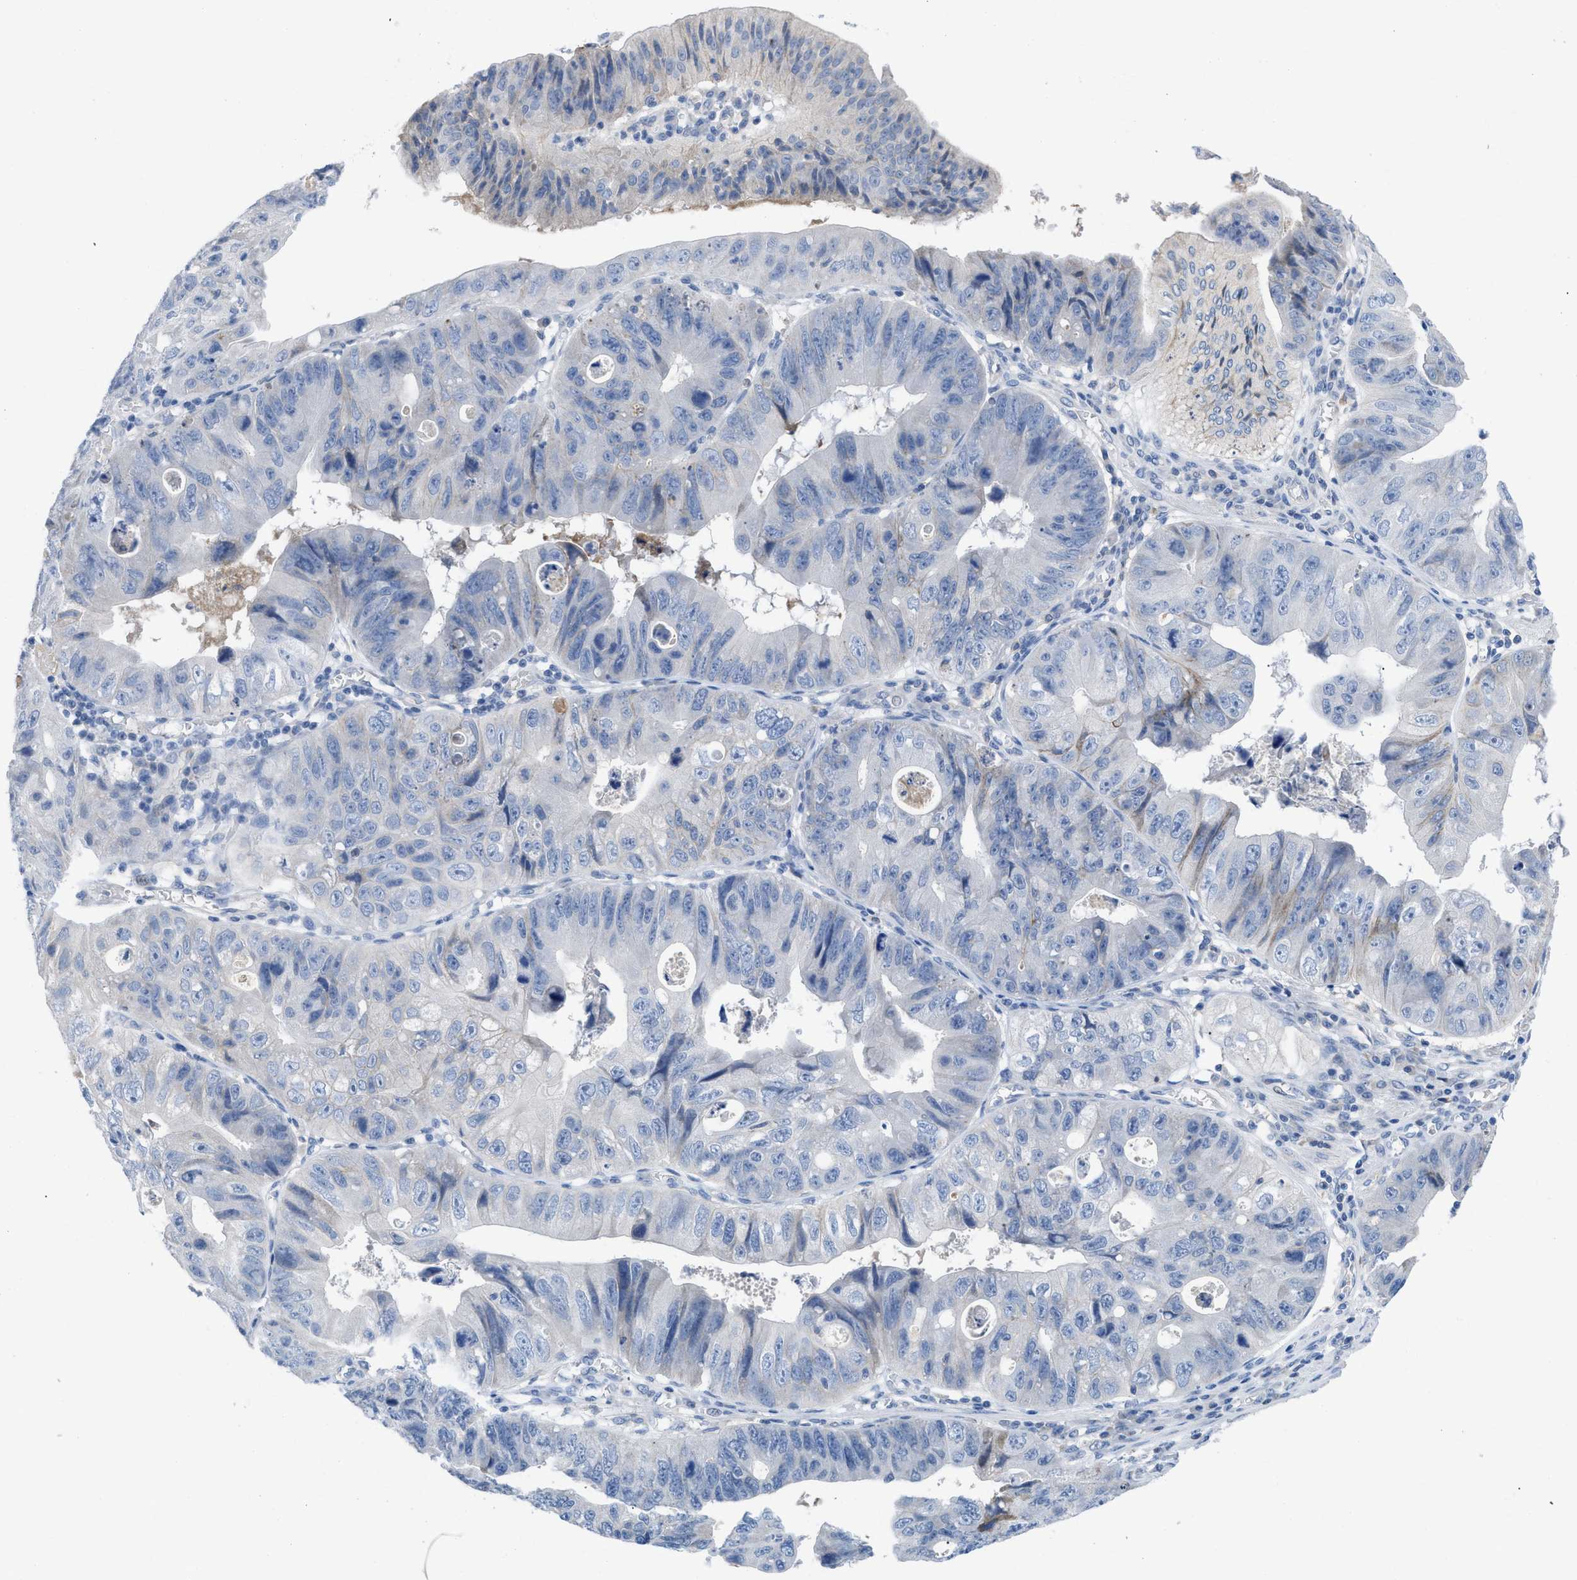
{"staining": {"intensity": "moderate", "quantity": "<25%", "location": "cytoplasmic/membranous"}, "tissue": "stomach cancer", "cell_type": "Tumor cells", "image_type": "cancer", "snomed": [{"axis": "morphology", "description": "Adenocarcinoma, NOS"}, {"axis": "topography", "description": "Stomach"}], "caption": "IHC image of stomach cancer stained for a protein (brown), which exhibits low levels of moderate cytoplasmic/membranous expression in approximately <25% of tumor cells.", "gene": "HPX", "patient": {"sex": "male", "age": 59}}